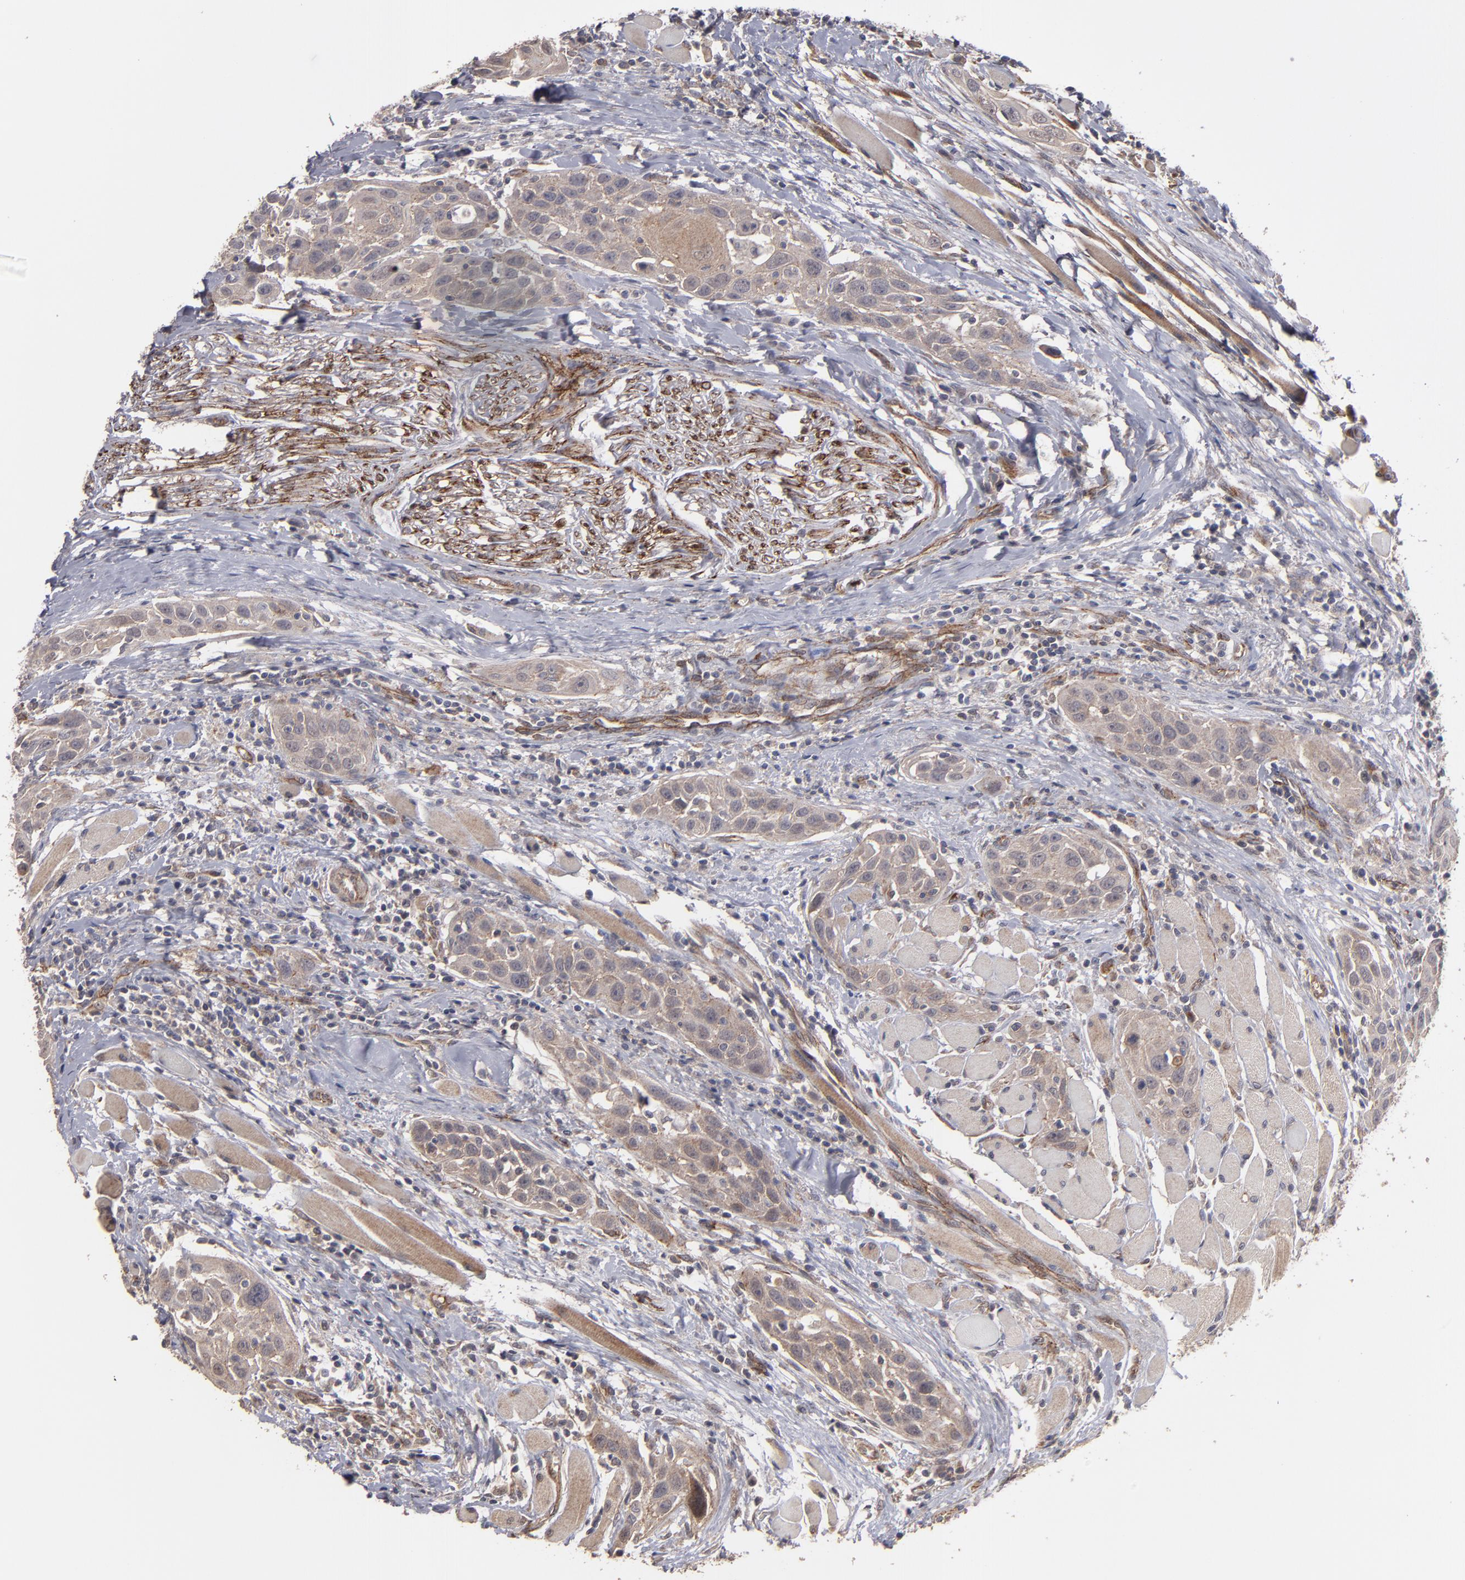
{"staining": {"intensity": "weak", "quantity": ">75%", "location": "cytoplasmic/membranous"}, "tissue": "head and neck cancer", "cell_type": "Tumor cells", "image_type": "cancer", "snomed": [{"axis": "morphology", "description": "Squamous cell carcinoma, NOS"}, {"axis": "topography", "description": "Oral tissue"}, {"axis": "topography", "description": "Head-Neck"}], "caption": "Head and neck squamous cell carcinoma was stained to show a protein in brown. There is low levels of weak cytoplasmic/membranous expression in approximately >75% of tumor cells.", "gene": "TJP1", "patient": {"sex": "female", "age": 50}}